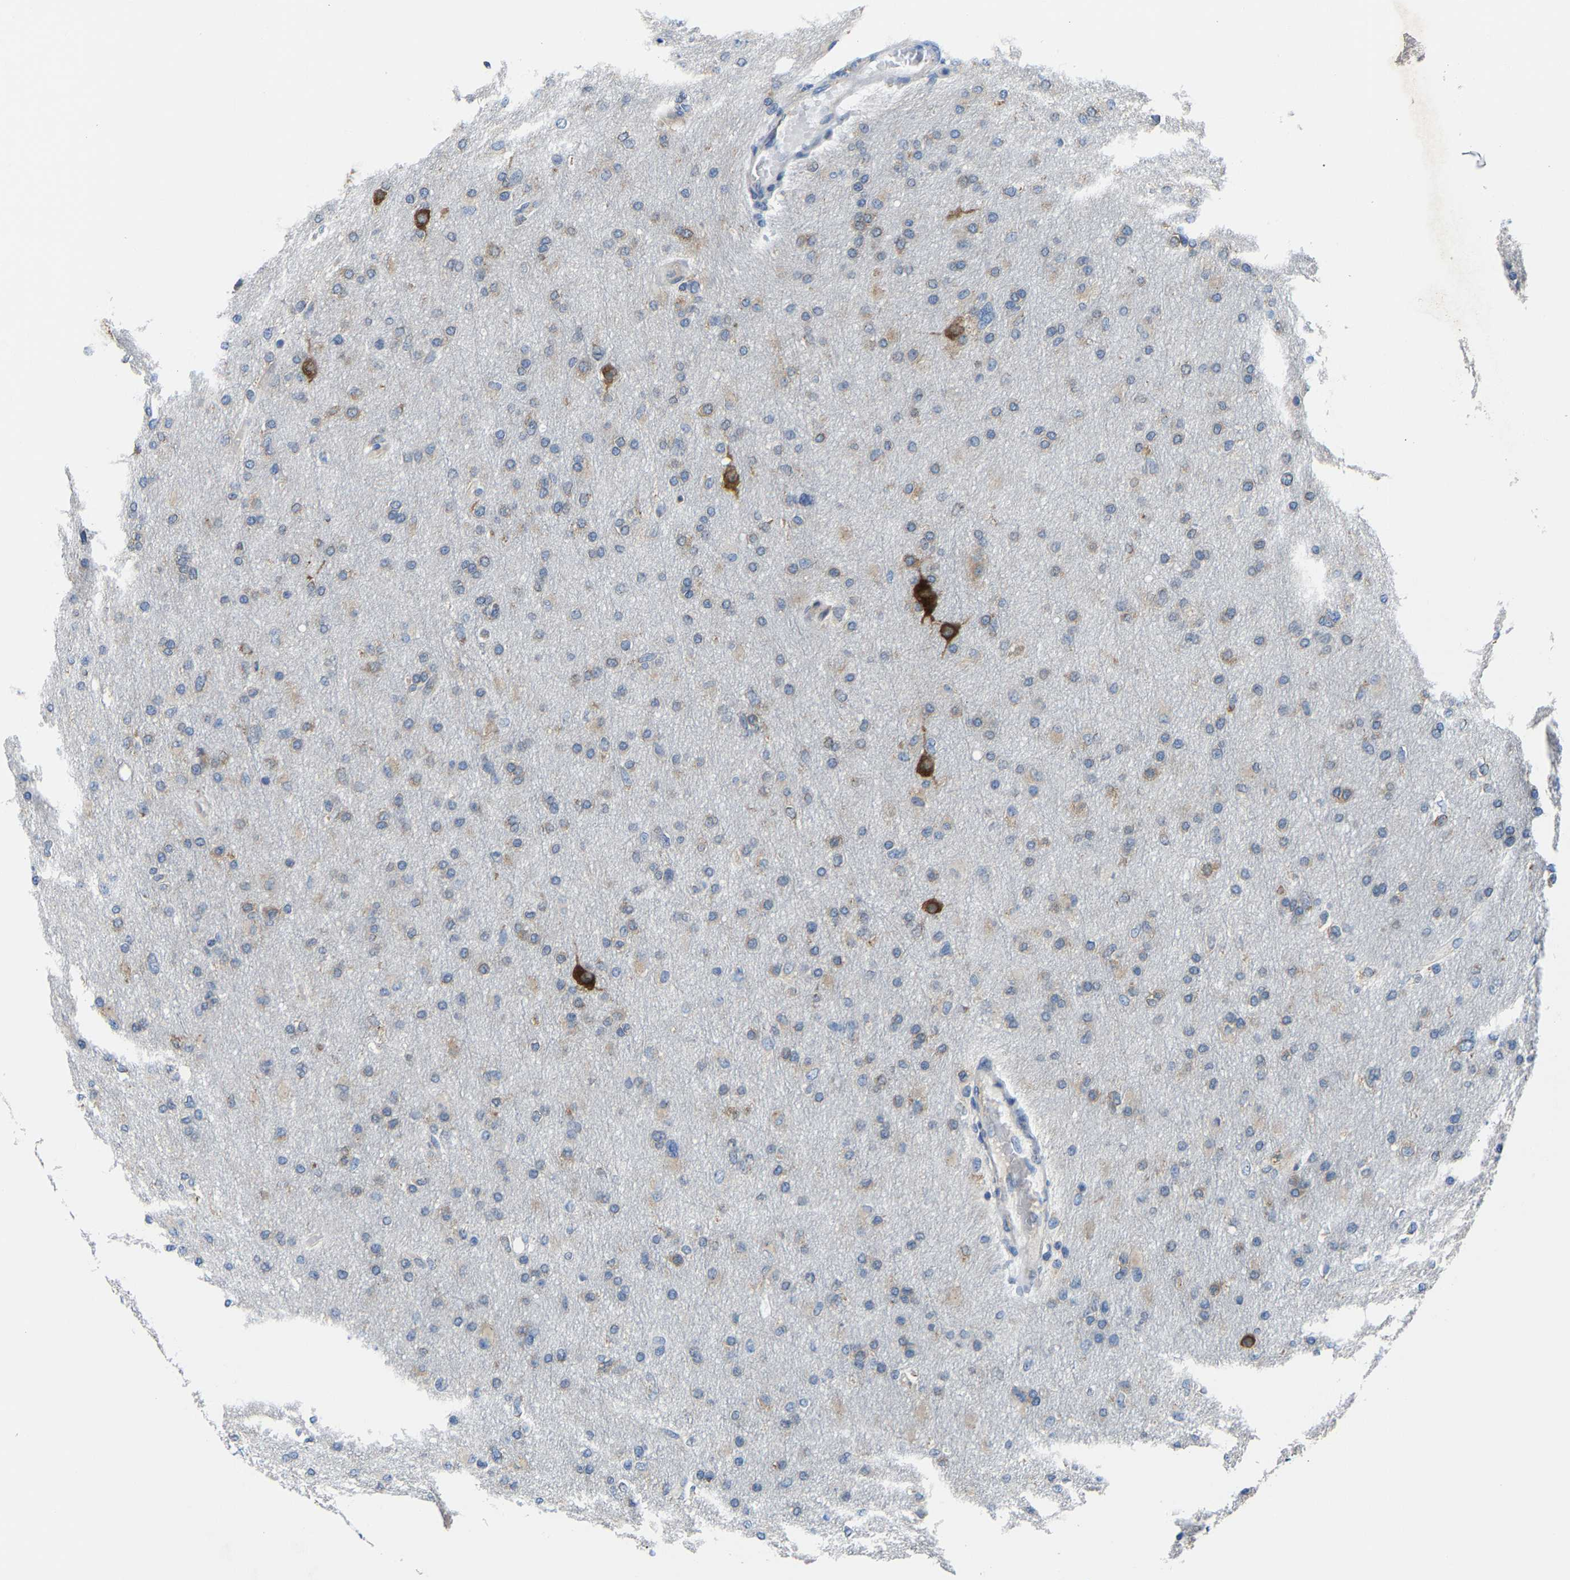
{"staining": {"intensity": "weak", "quantity": "<25%", "location": "cytoplasmic/membranous"}, "tissue": "glioma", "cell_type": "Tumor cells", "image_type": "cancer", "snomed": [{"axis": "morphology", "description": "Glioma, malignant, High grade"}, {"axis": "topography", "description": "Cerebral cortex"}], "caption": "Tumor cells show no significant positivity in glioma.", "gene": "G3BP2", "patient": {"sex": "female", "age": 36}}